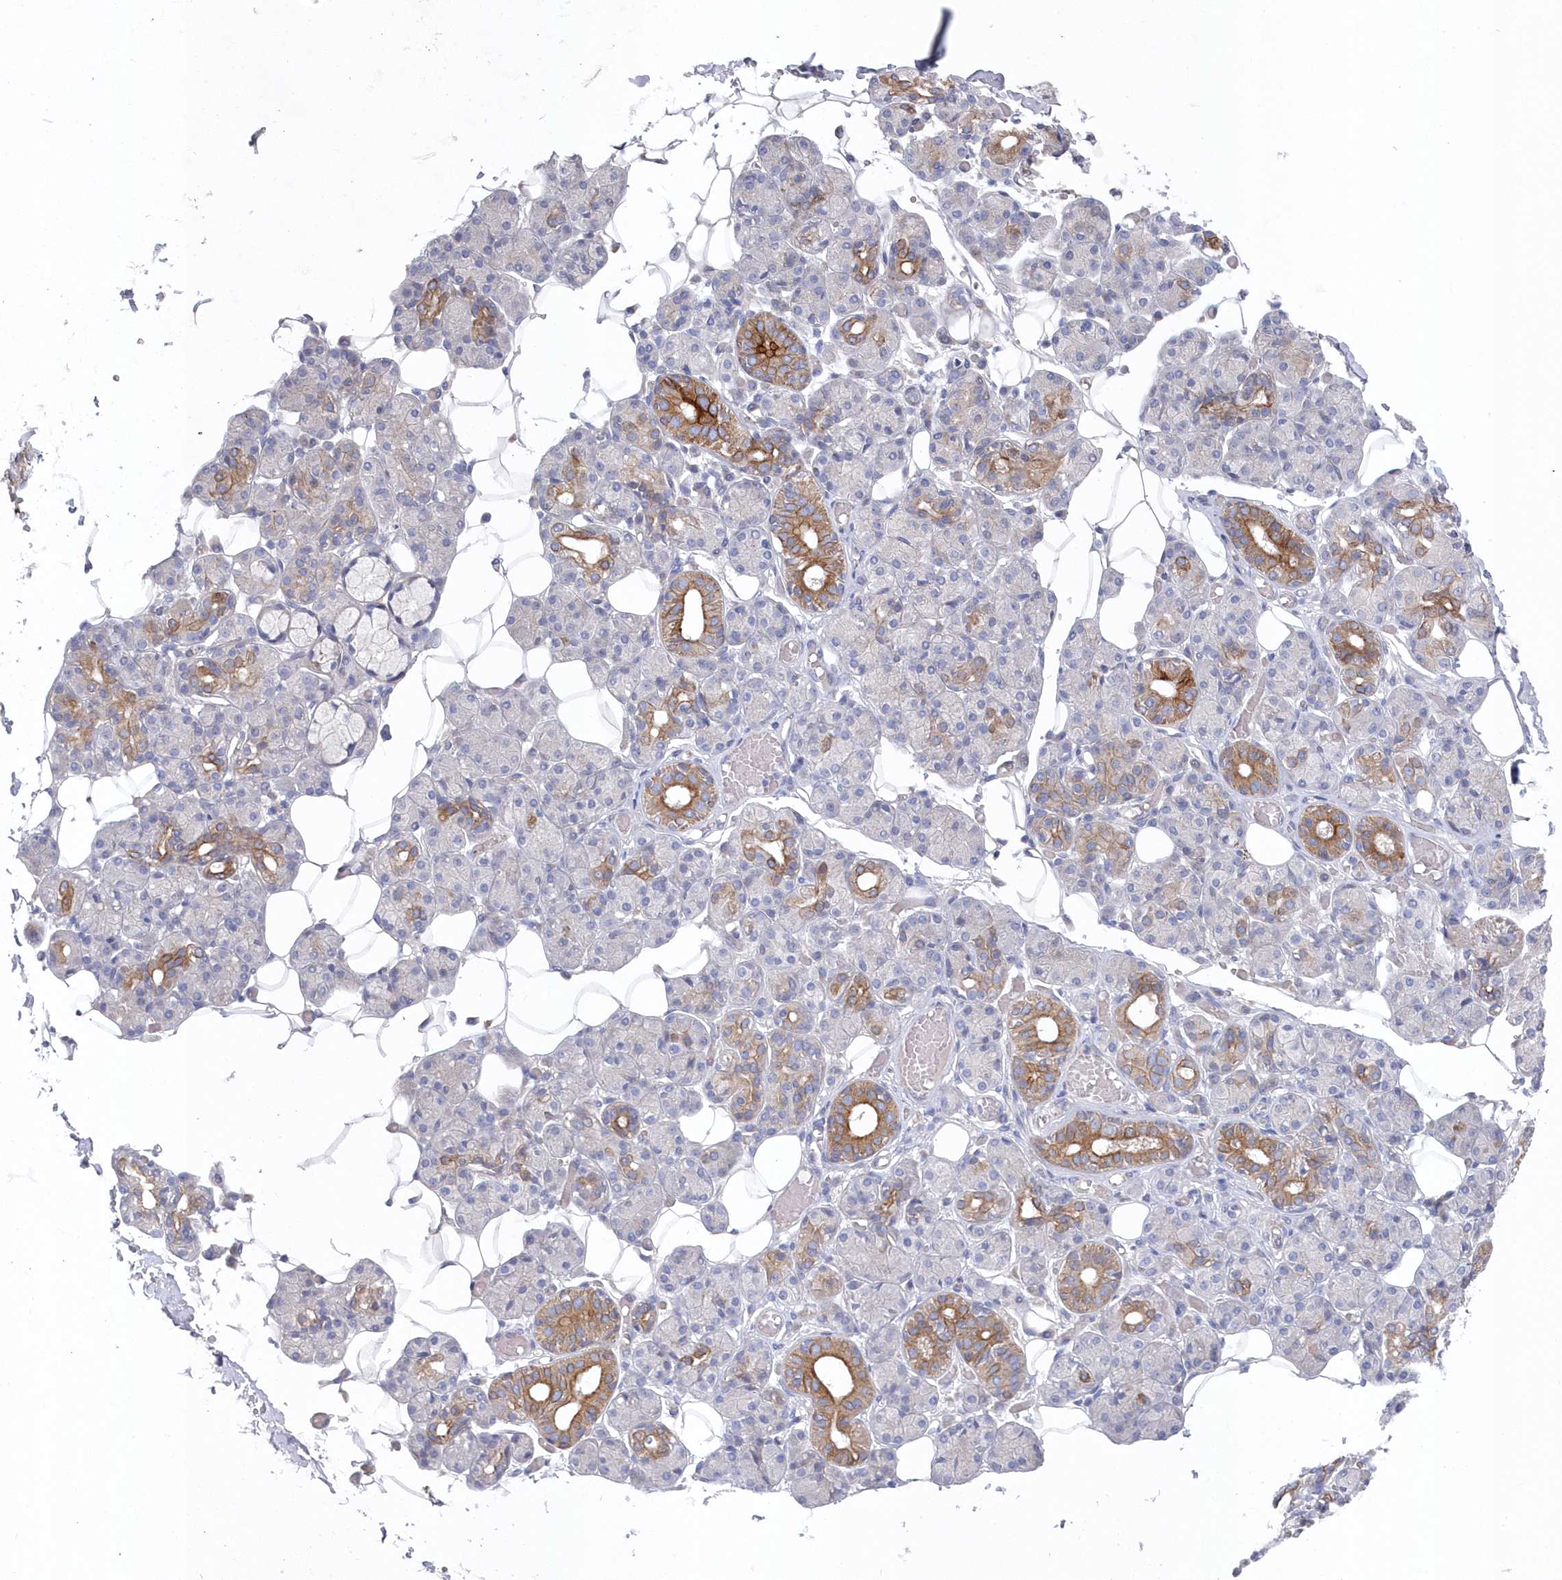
{"staining": {"intensity": "moderate", "quantity": "<25%", "location": "cytoplasmic/membranous"}, "tissue": "salivary gland", "cell_type": "Glandular cells", "image_type": "normal", "snomed": [{"axis": "morphology", "description": "Normal tissue, NOS"}, {"axis": "topography", "description": "Salivary gland"}], "caption": "A low amount of moderate cytoplasmic/membranous positivity is identified in about <25% of glandular cells in normal salivary gland.", "gene": "KIAA1586", "patient": {"sex": "male", "age": 63}}